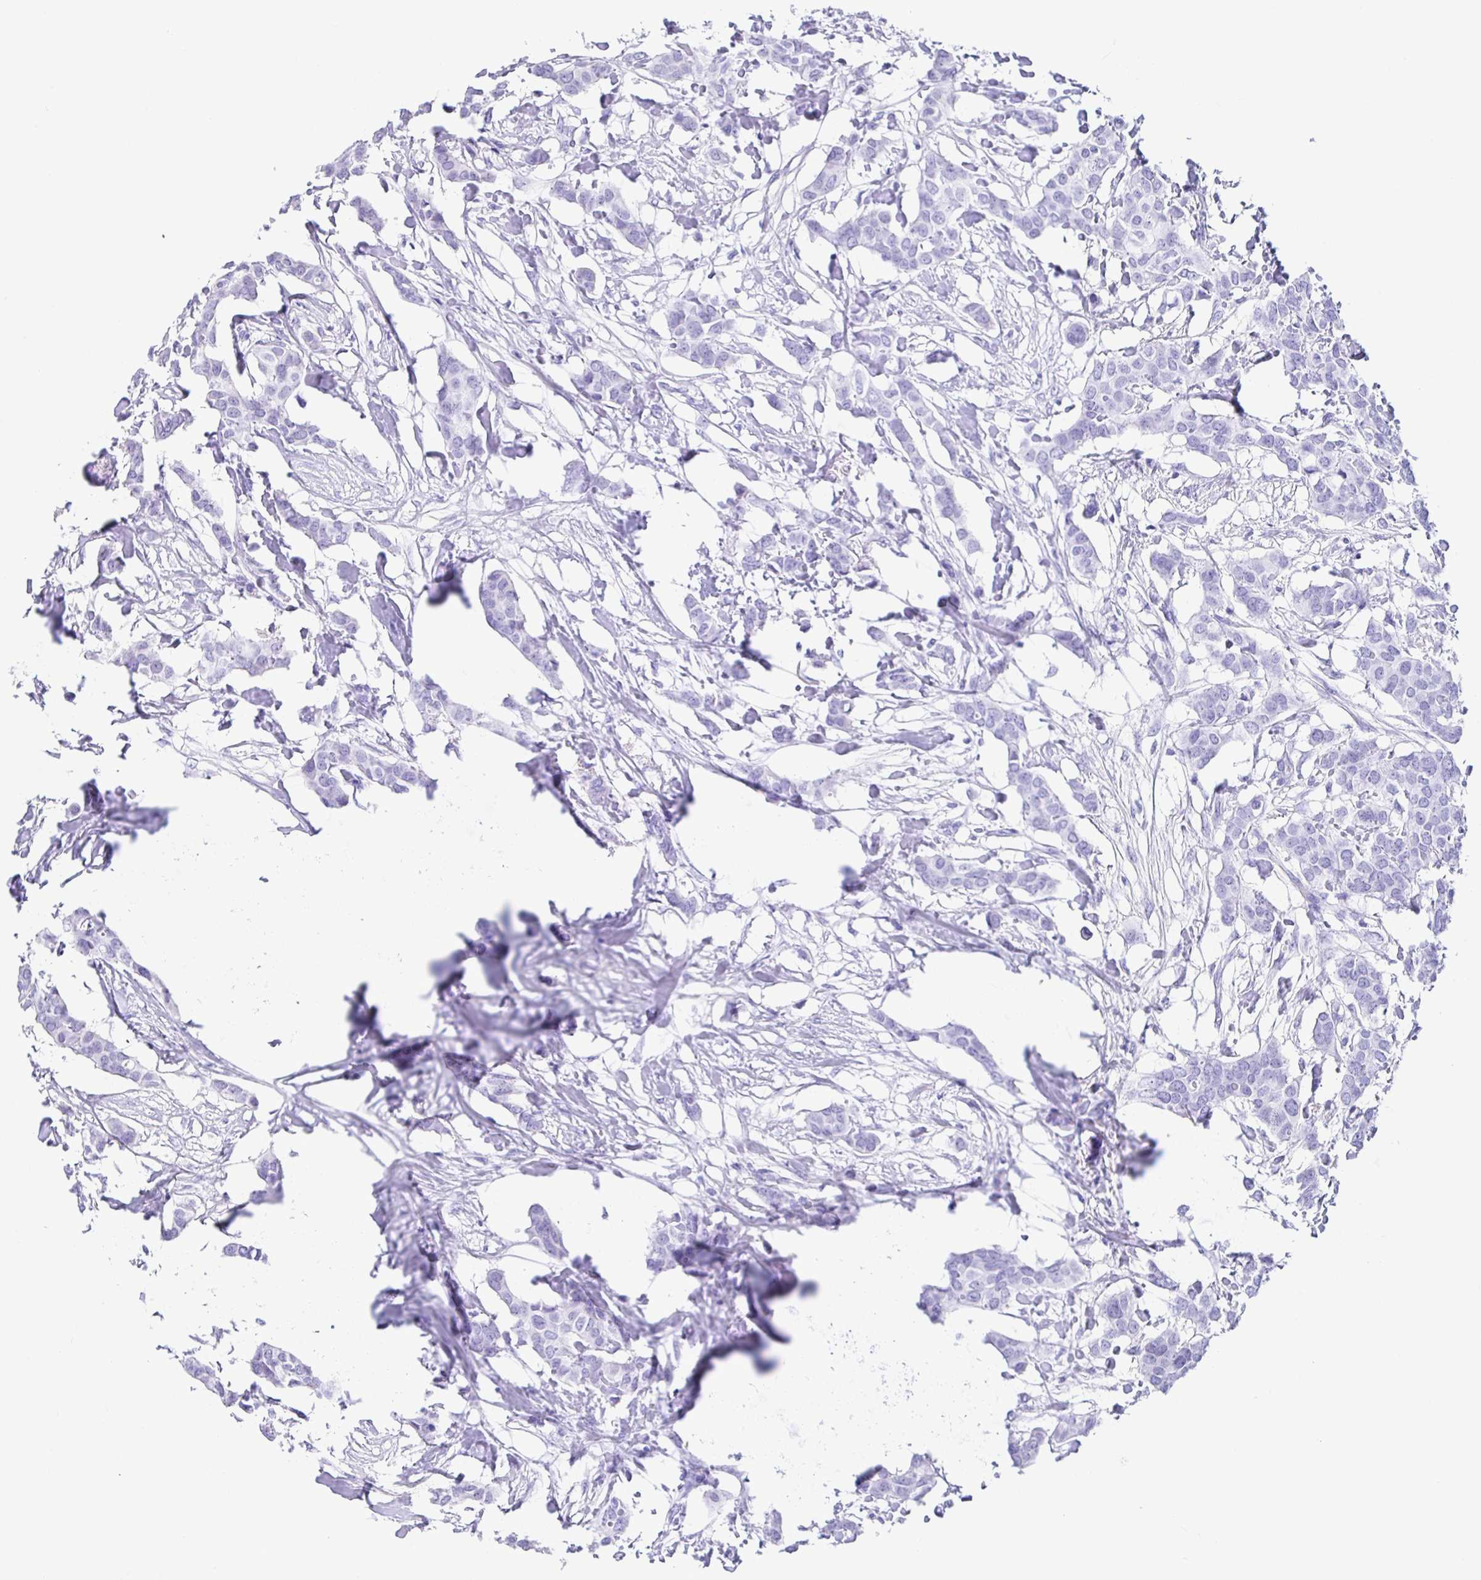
{"staining": {"intensity": "negative", "quantity": "none", "location": "none"}, "tissue": "breast cancer", "cell_type": "Tumor cells", "image_type": "cancer", "snomed": [{"axis": "morphology", "description": "Duct carcinoma"}, {"axis": "topography", "description": "Breast"}], "caption": "This is an IHC histopathology image of human breast cancer (infiltrating ductal carcinoma). There is no expression in tumor cells.", "gene": "PRAMEF19", "patient": {"sex": "female", "age": 62}}